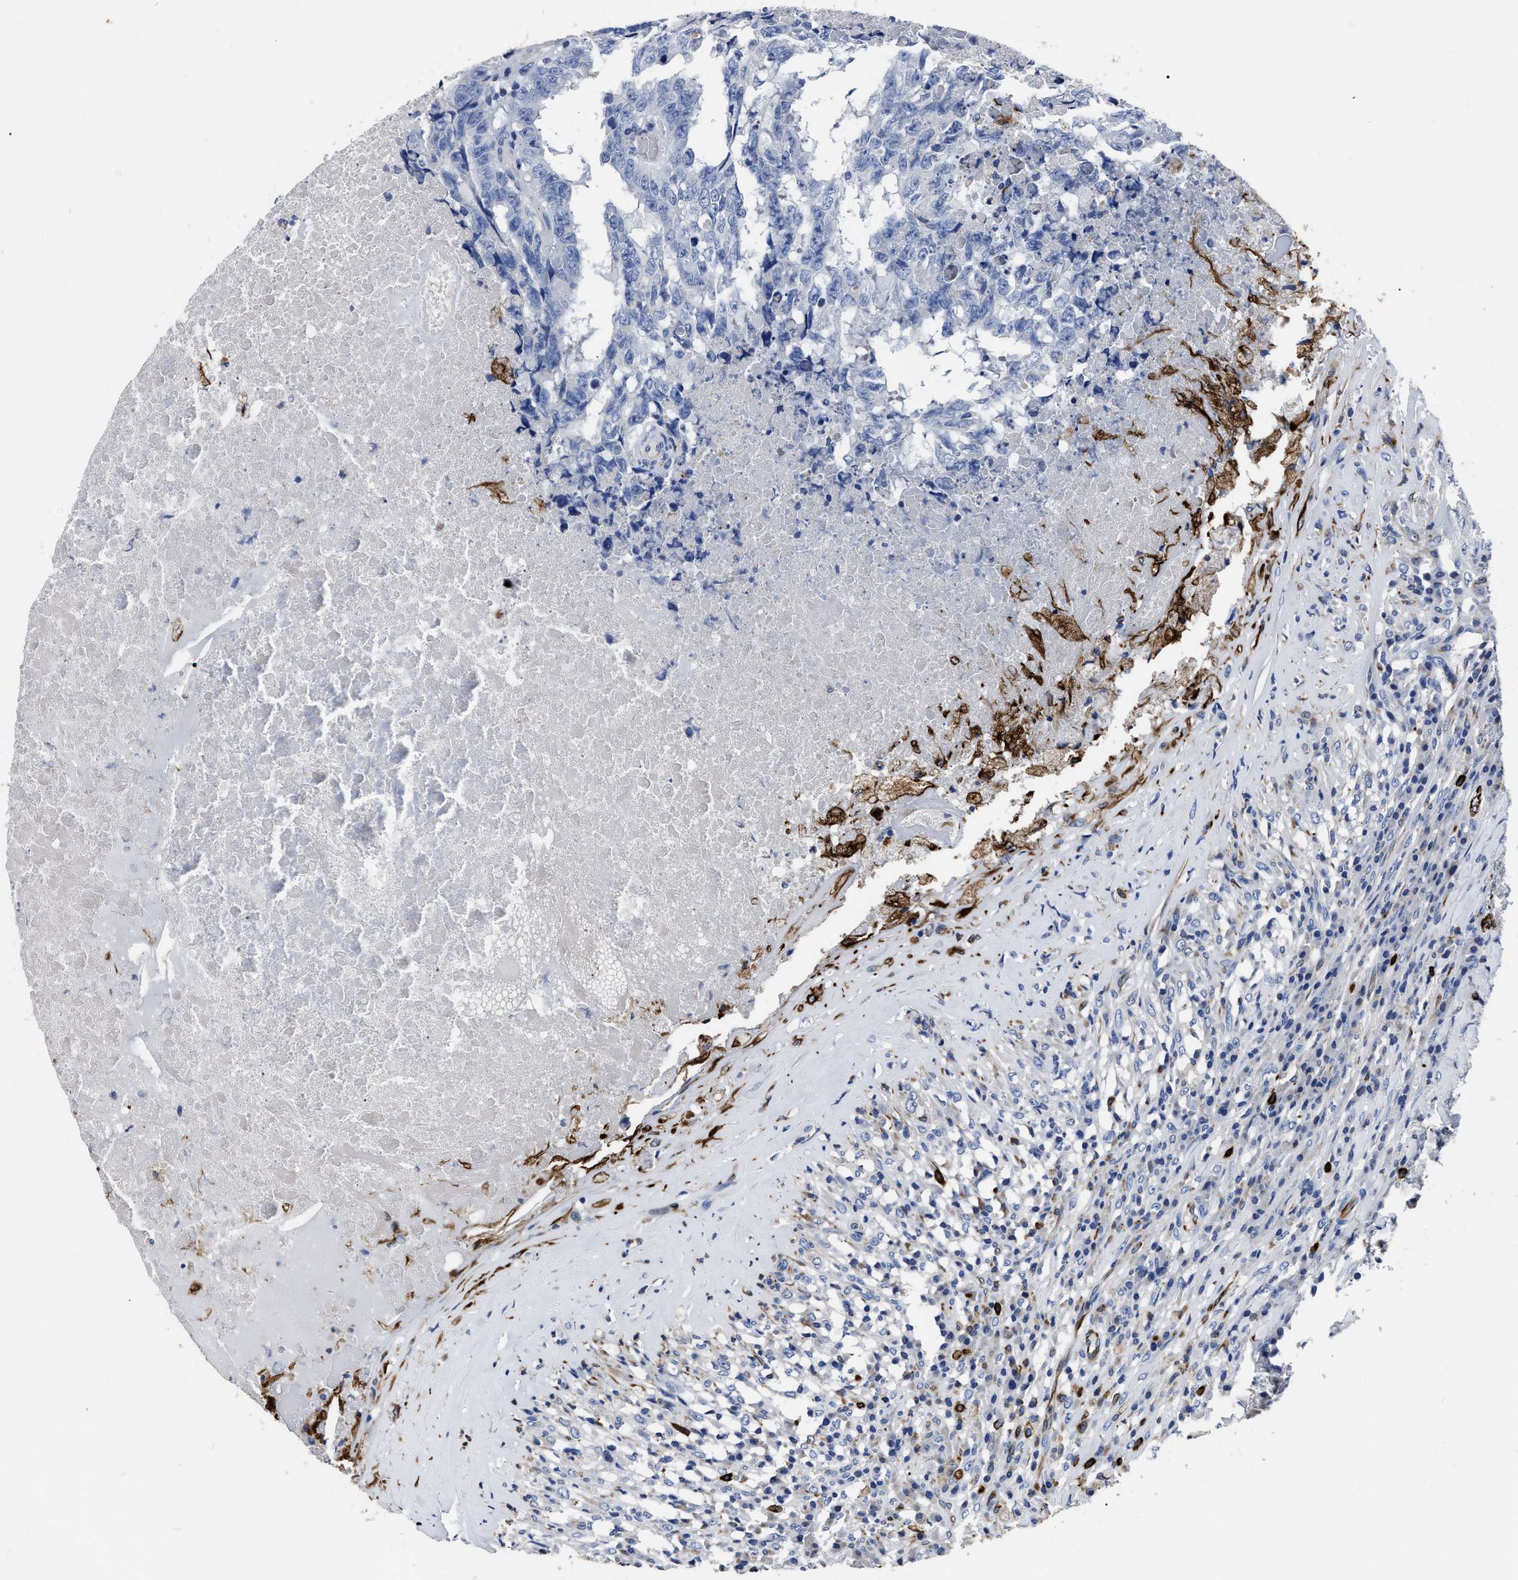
{"staining": {"intensity": "negative", "quantity": "none", "location": "none"}, "tissue": "testis cancer", "cell_type": "Tumor cells", "image_type": "cancer", "snomed": [{"axis": "morphology", "description": "Necrosis, NOS"}, {"axis": "morphology", "description": "Carcinoma, Embryonal, NOS"}, {"axis": "topography", "description": "Testis"}], "caption": "DAB immunohistochemical staining of embryonal carcinoma (testis) displays no significant staining in tumor cells.", "gene": "OR10G3", "patient": {"sex": "male", "age": 19}}